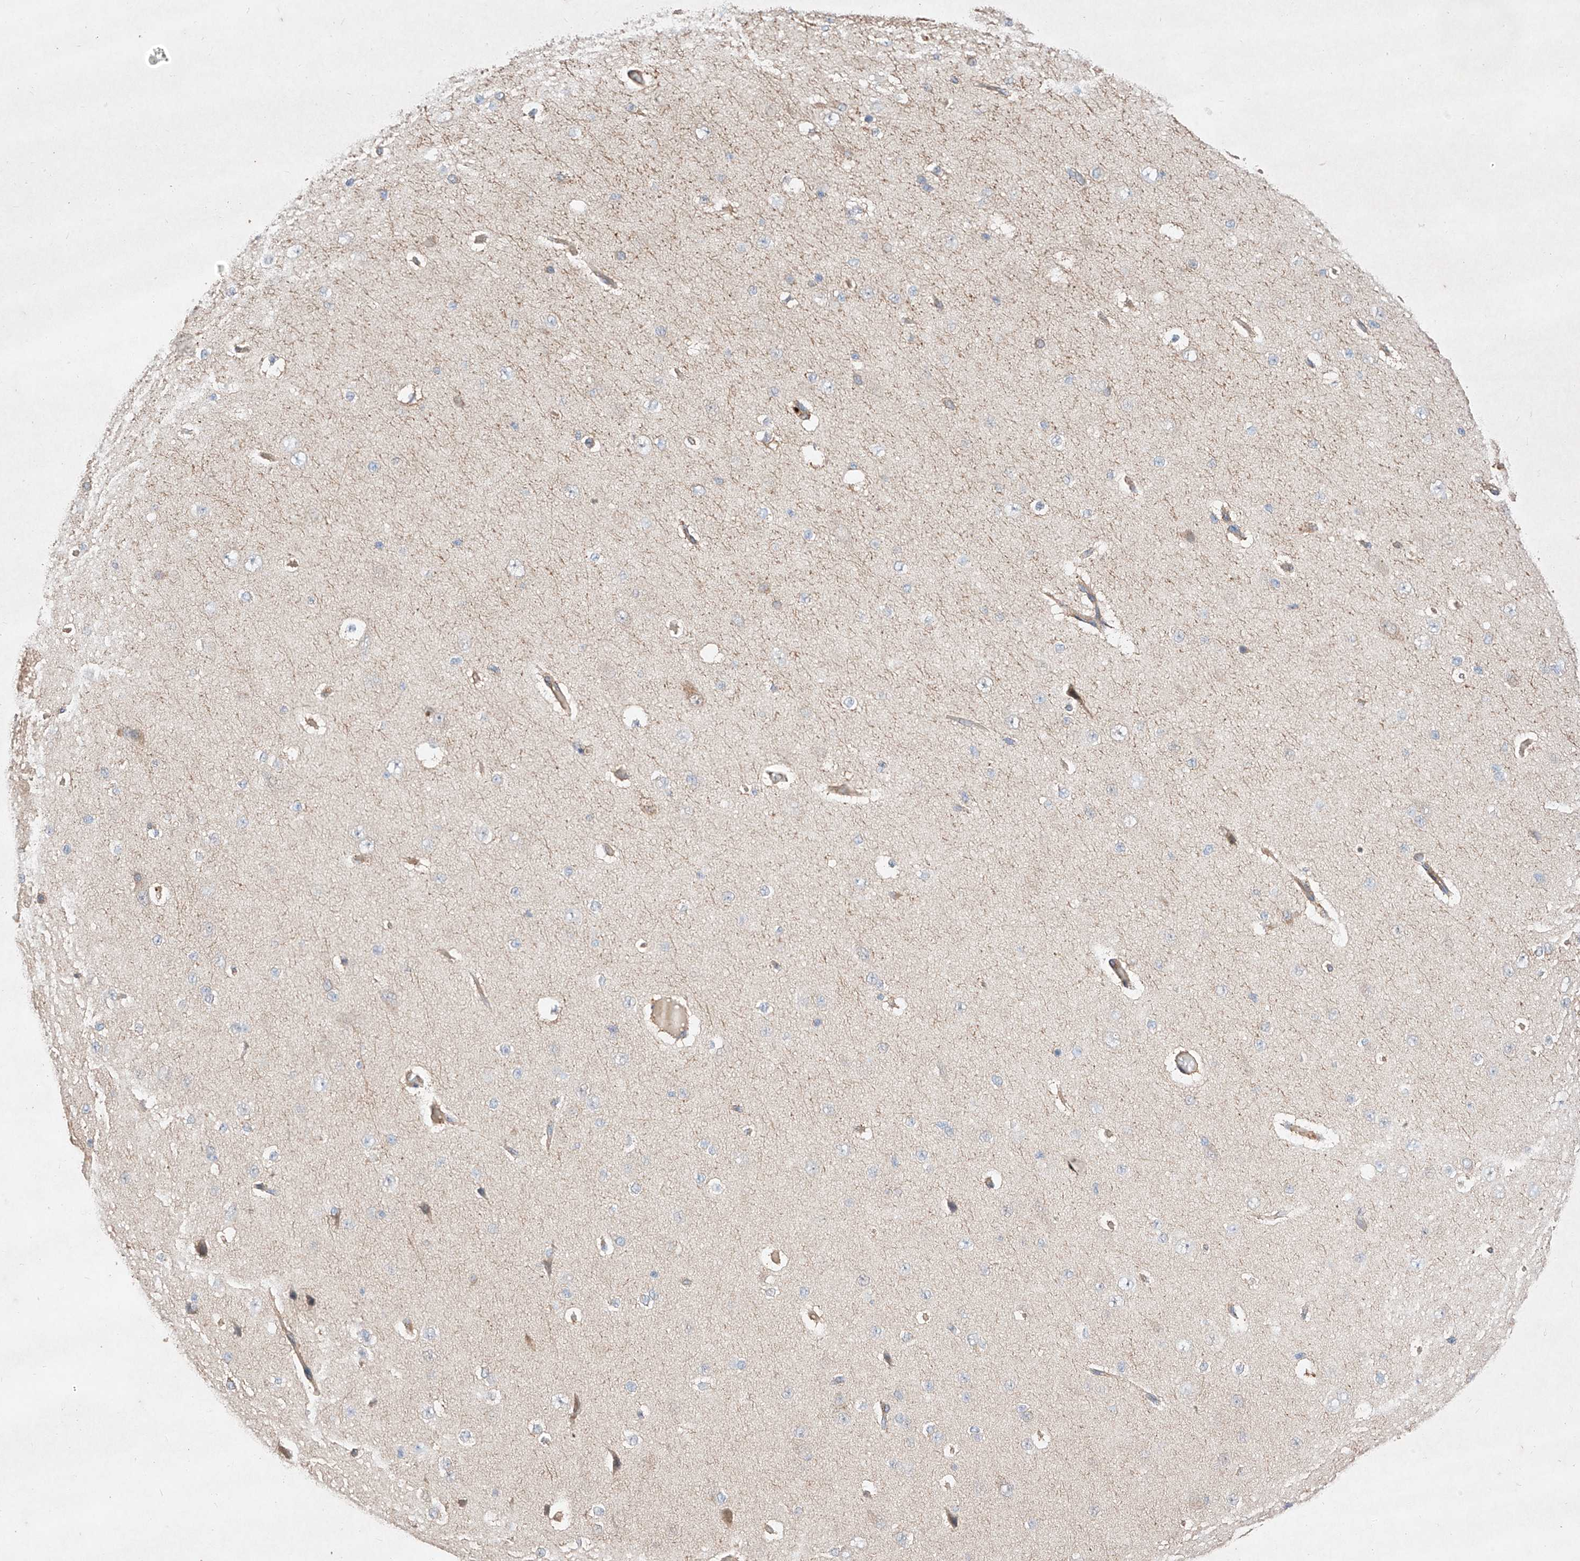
{"staining": {"intensity": "negative", "quantity": "none", "location": "none"}, "tissue": "cerebral cortex", "cell_type": "Endothelial cells", "image_type": "normal", "snomed": [{"axis": "morphology", "description": "Normal tissue, NOS"}, {"axis": "morphology", "description": "Developmental malformation"}, {"axis": "topography", "description": "Cerebral cortex"}], "caption": "Immunohistochemistry (IHC) histopathology image of benign cerebral cortex: cerebral cortex stained with DAB (3,3'-diaminobenzidine) displays no significant protein positivity in endothelial cells.", "gene": "C6orf62", "patient": {"sex": "female", "age": 30}}